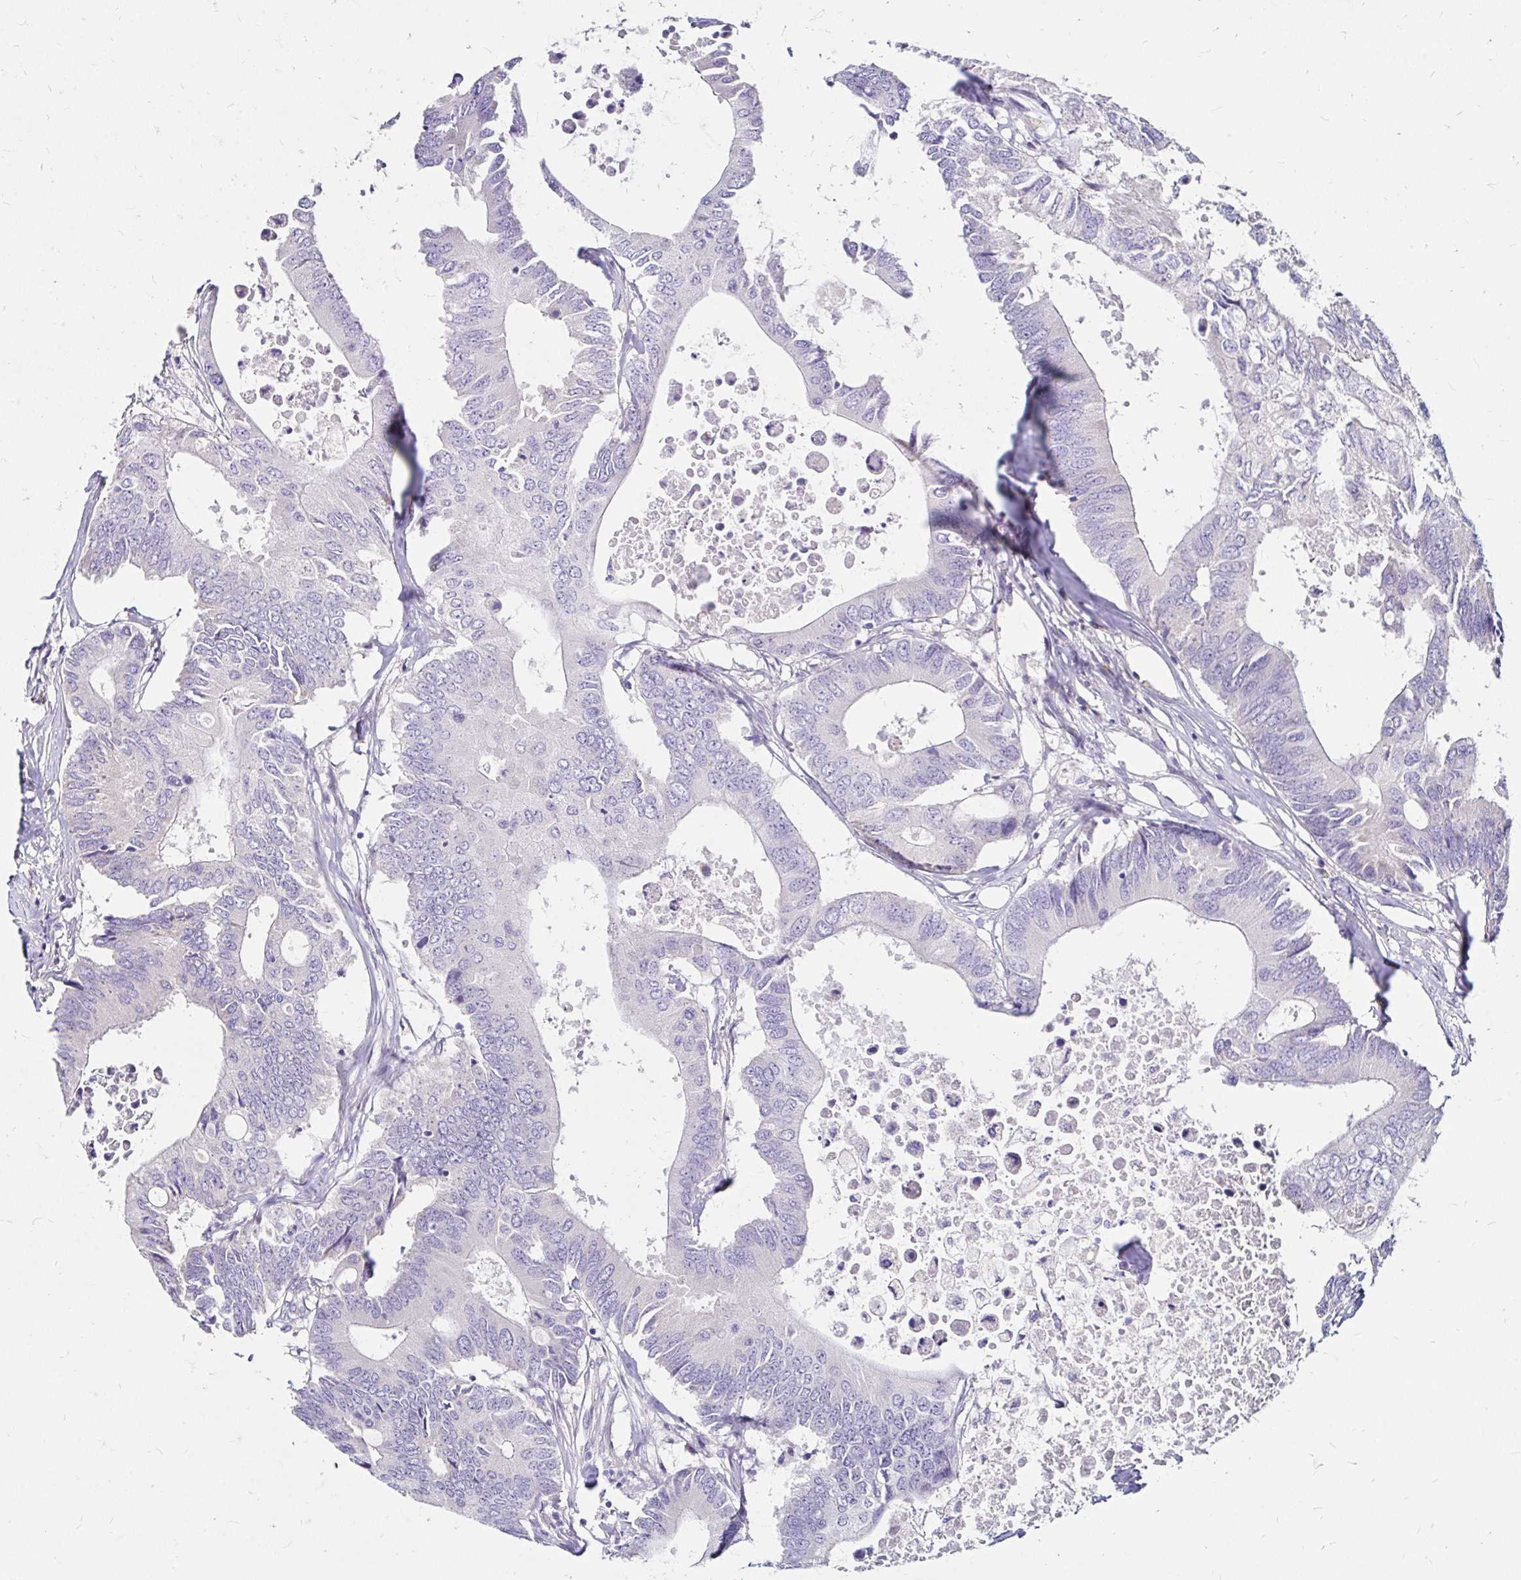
{"staining": {"intensity": "negative", "quantity": "none", "location": "none"}, "tissue": "colorectal cancer", "cell_type": "Tumor cells", "image_type": "cancer", "snomed": [{"axis": "morphology", "description": "Adenocarcinoma, NOS"}, {"axis": "topography", "description": "Colon"}], "caption": "Photomicrograph shows no protein staining in tumor cells of adenocarcinoma (colorectal) tissue. Brightfield microscopy of immunohistochemistry stained with DAB (brown) and hematoxylin (blue), captured at high magnification.", "gene": "GUCY1A1", "patient": {"sex": "male", "age": 71}}